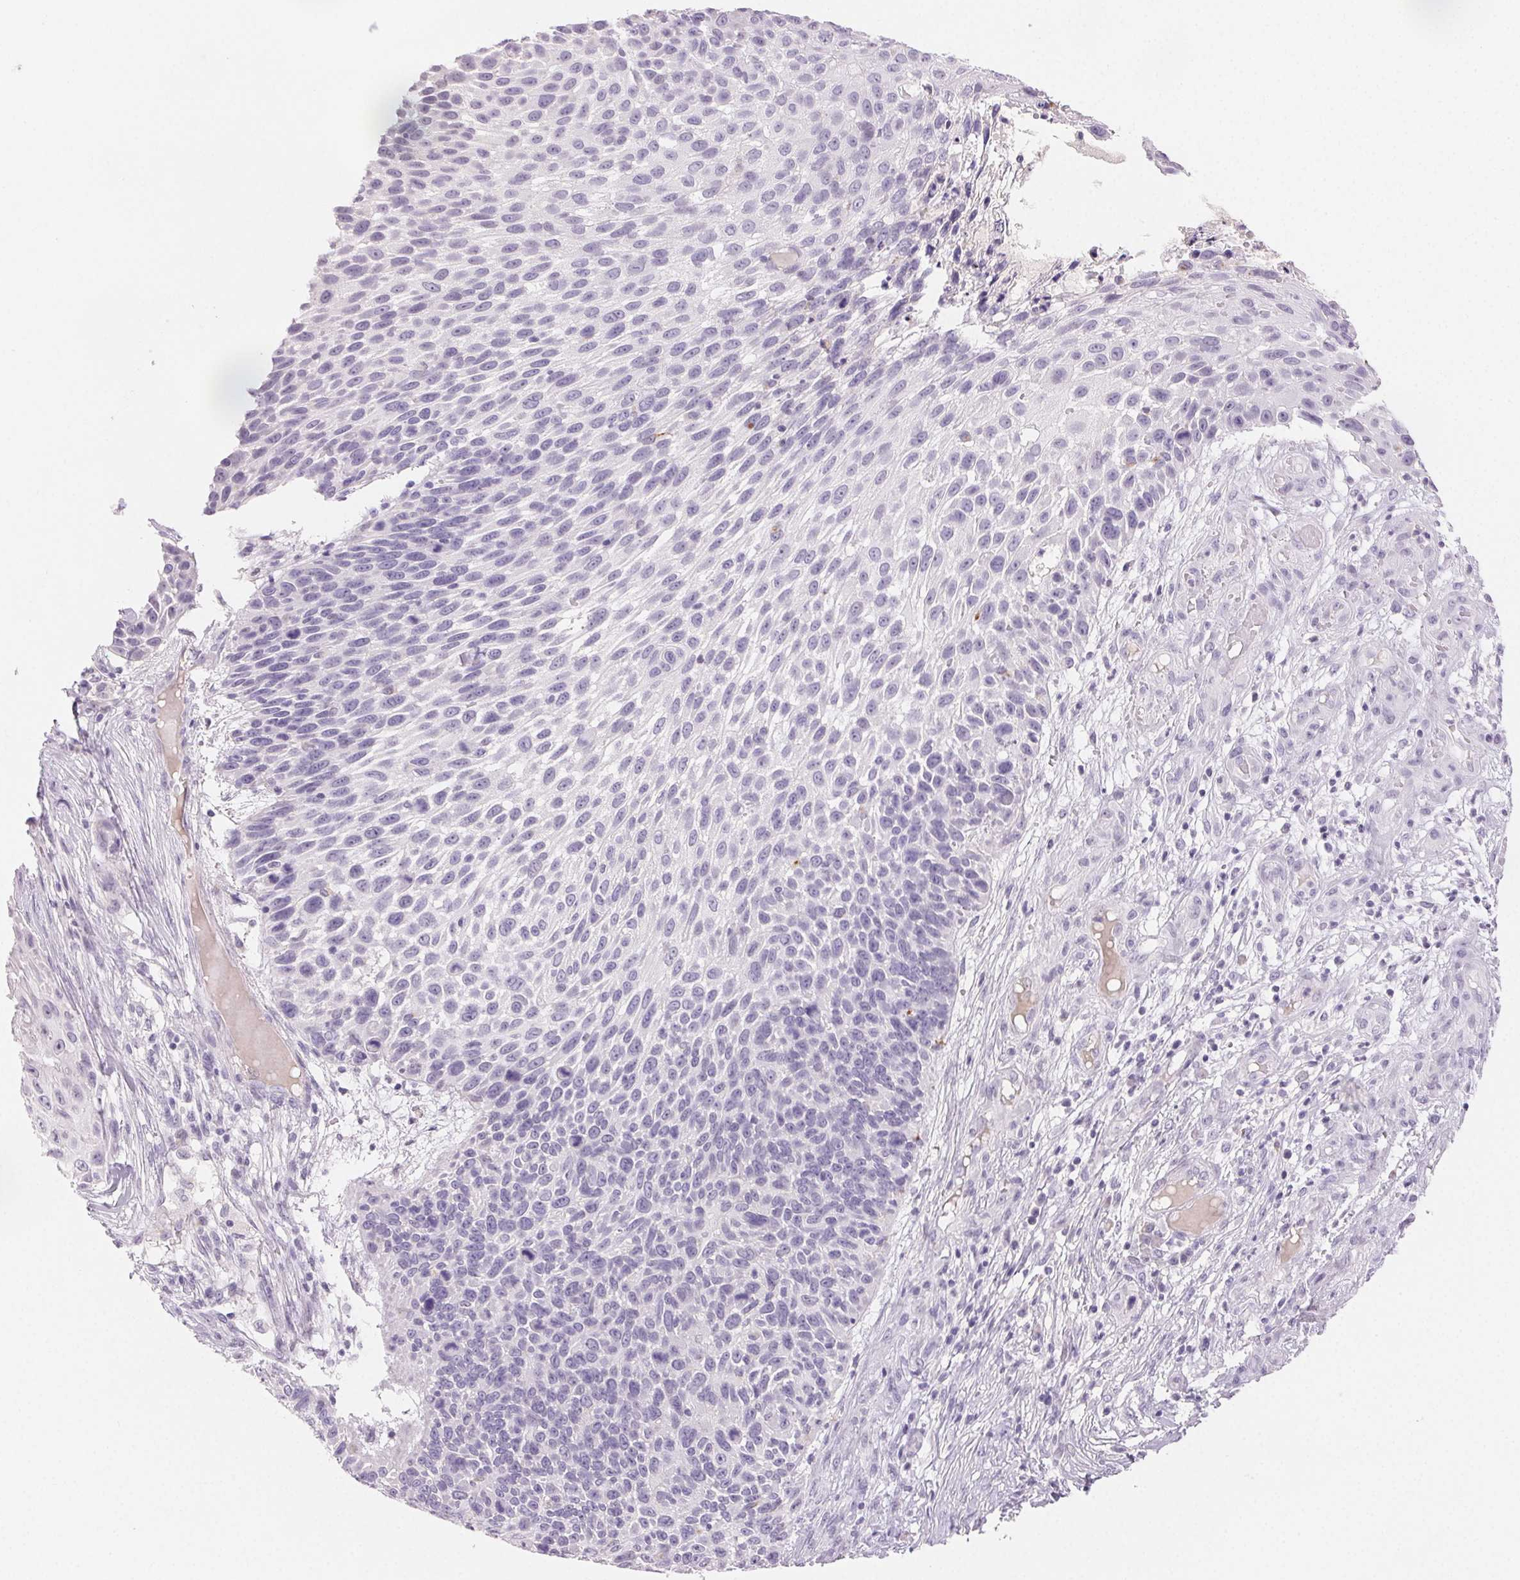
{"staining": {"intensity": "negative", "quantity": "none", "location": "none"}, "tissue": "skin cancer", "cell_type": "Tumor cells", "image_type": "cancer", "snomed": [{"axis": "morphology", "description": "Squamous cell carcinoma, NOS"}, {"axis": "topography", "description": "Skin"}], "caption": "There is no significant staining in tumor cells of squamous cell carcinoma (skin).", "gene": "BPIFB2", "patient": {"sex": "male", "age": 92}}